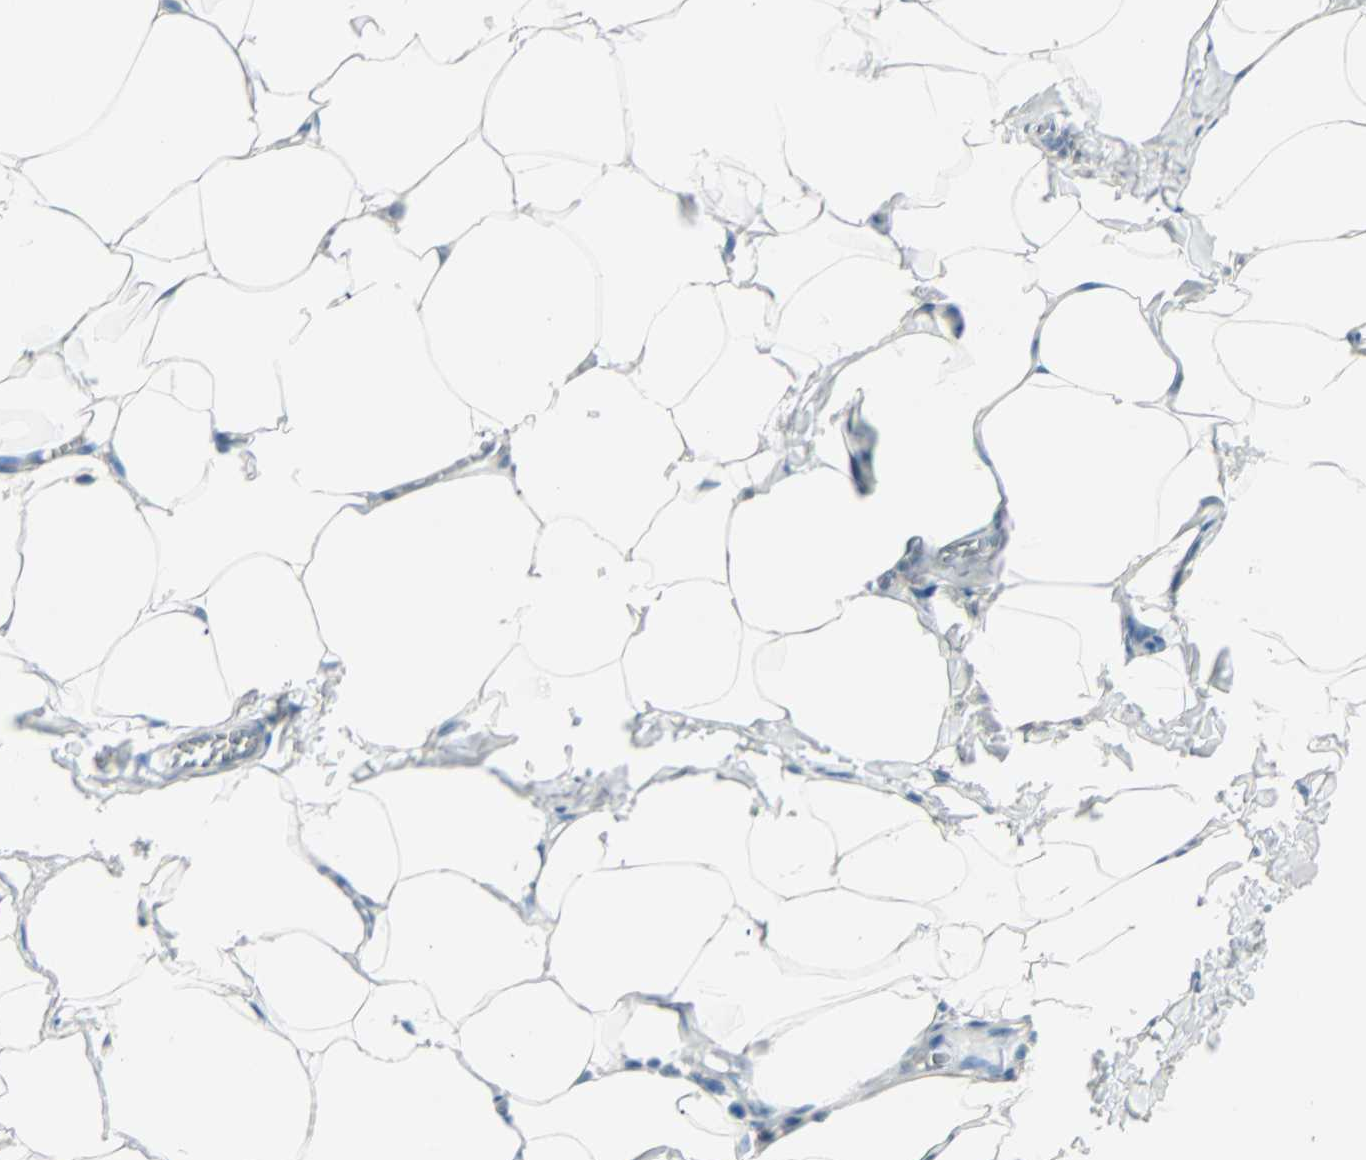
{"staining": {"intensity": "negative", "quantity": "none", "location": "none"}, "tissue": "adipose tissue", "cell_type": "Adipocytes", "image_type": "normal", "snomed": [{"axis": "morphology", "description": "Normal tissue, NOS"}, {"axis": "topography", "description": "Vascular tissue"}], "caption": "An immunohistochemistry histopathology image of unremarkable adipose tissue is shown. There is no staining in adipocytes of adipose tissue. The staining was performed using DAB (3,3'-diaminobenzidine) to visualize the protein expression in brown, while the nuclei were stained in blue with hematoxylin (Magnification: 20x).", "gene": "SMIM8", "patient": {"sex": "male", "age": 41}}